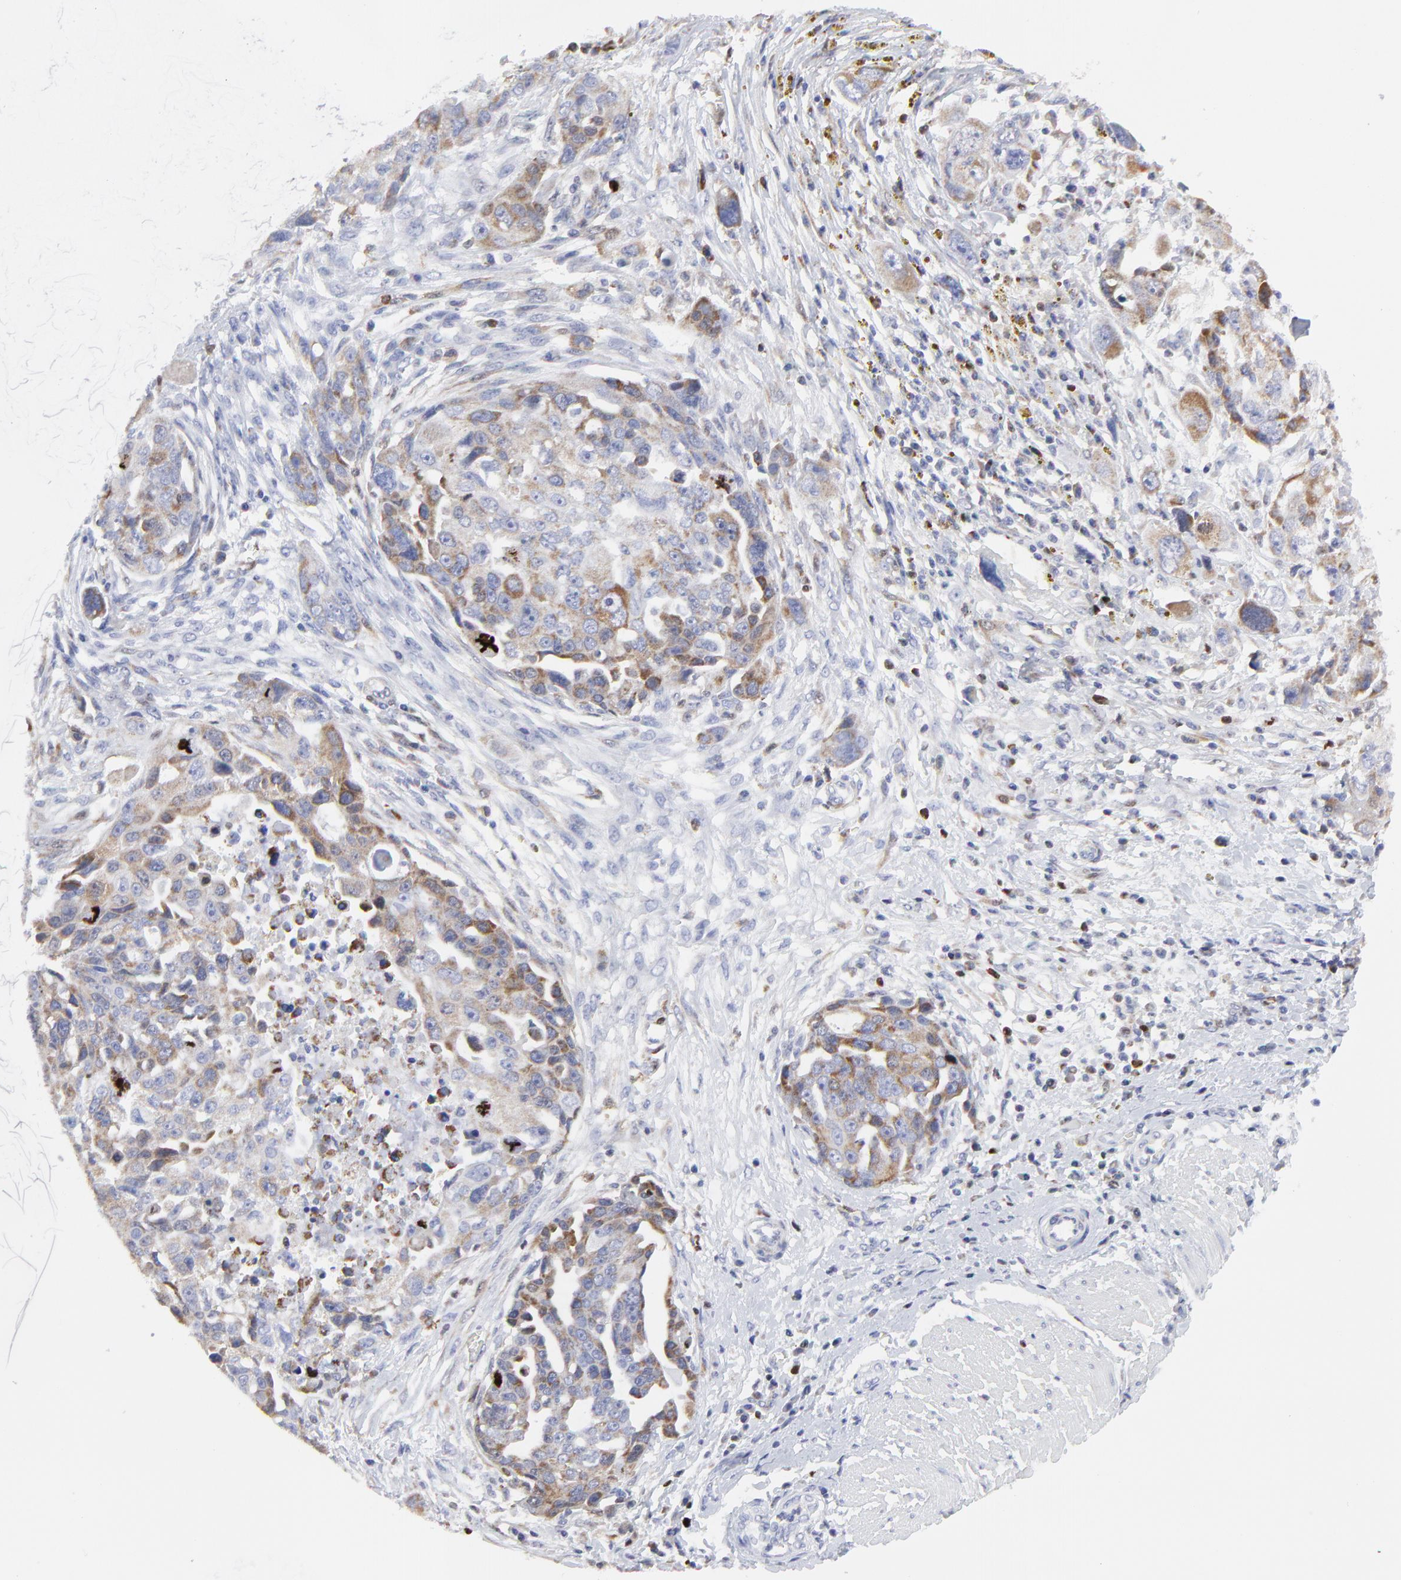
{"staining": {"intensity": "moderate", "quantity": "25%-75%", "location": "cytoplasmic/membranous"}, "tissue": "ovarian cancer", "cell_type": "Tumor cells", "image_type": "cancer", "snomed": [{"axis": "morphology", "description": "Carcinoma, endometroid"}, {"axis": "topography", "description": "Ovary"}], "caption": "The immunohistochemical stain highlights moderate cytoplasmic/membranous positivity in tumor cells of endometroid carcinoma (ovarian) tissue.", "gene": "NCAPH", "patient": {"sex": "female", "age": 75}}